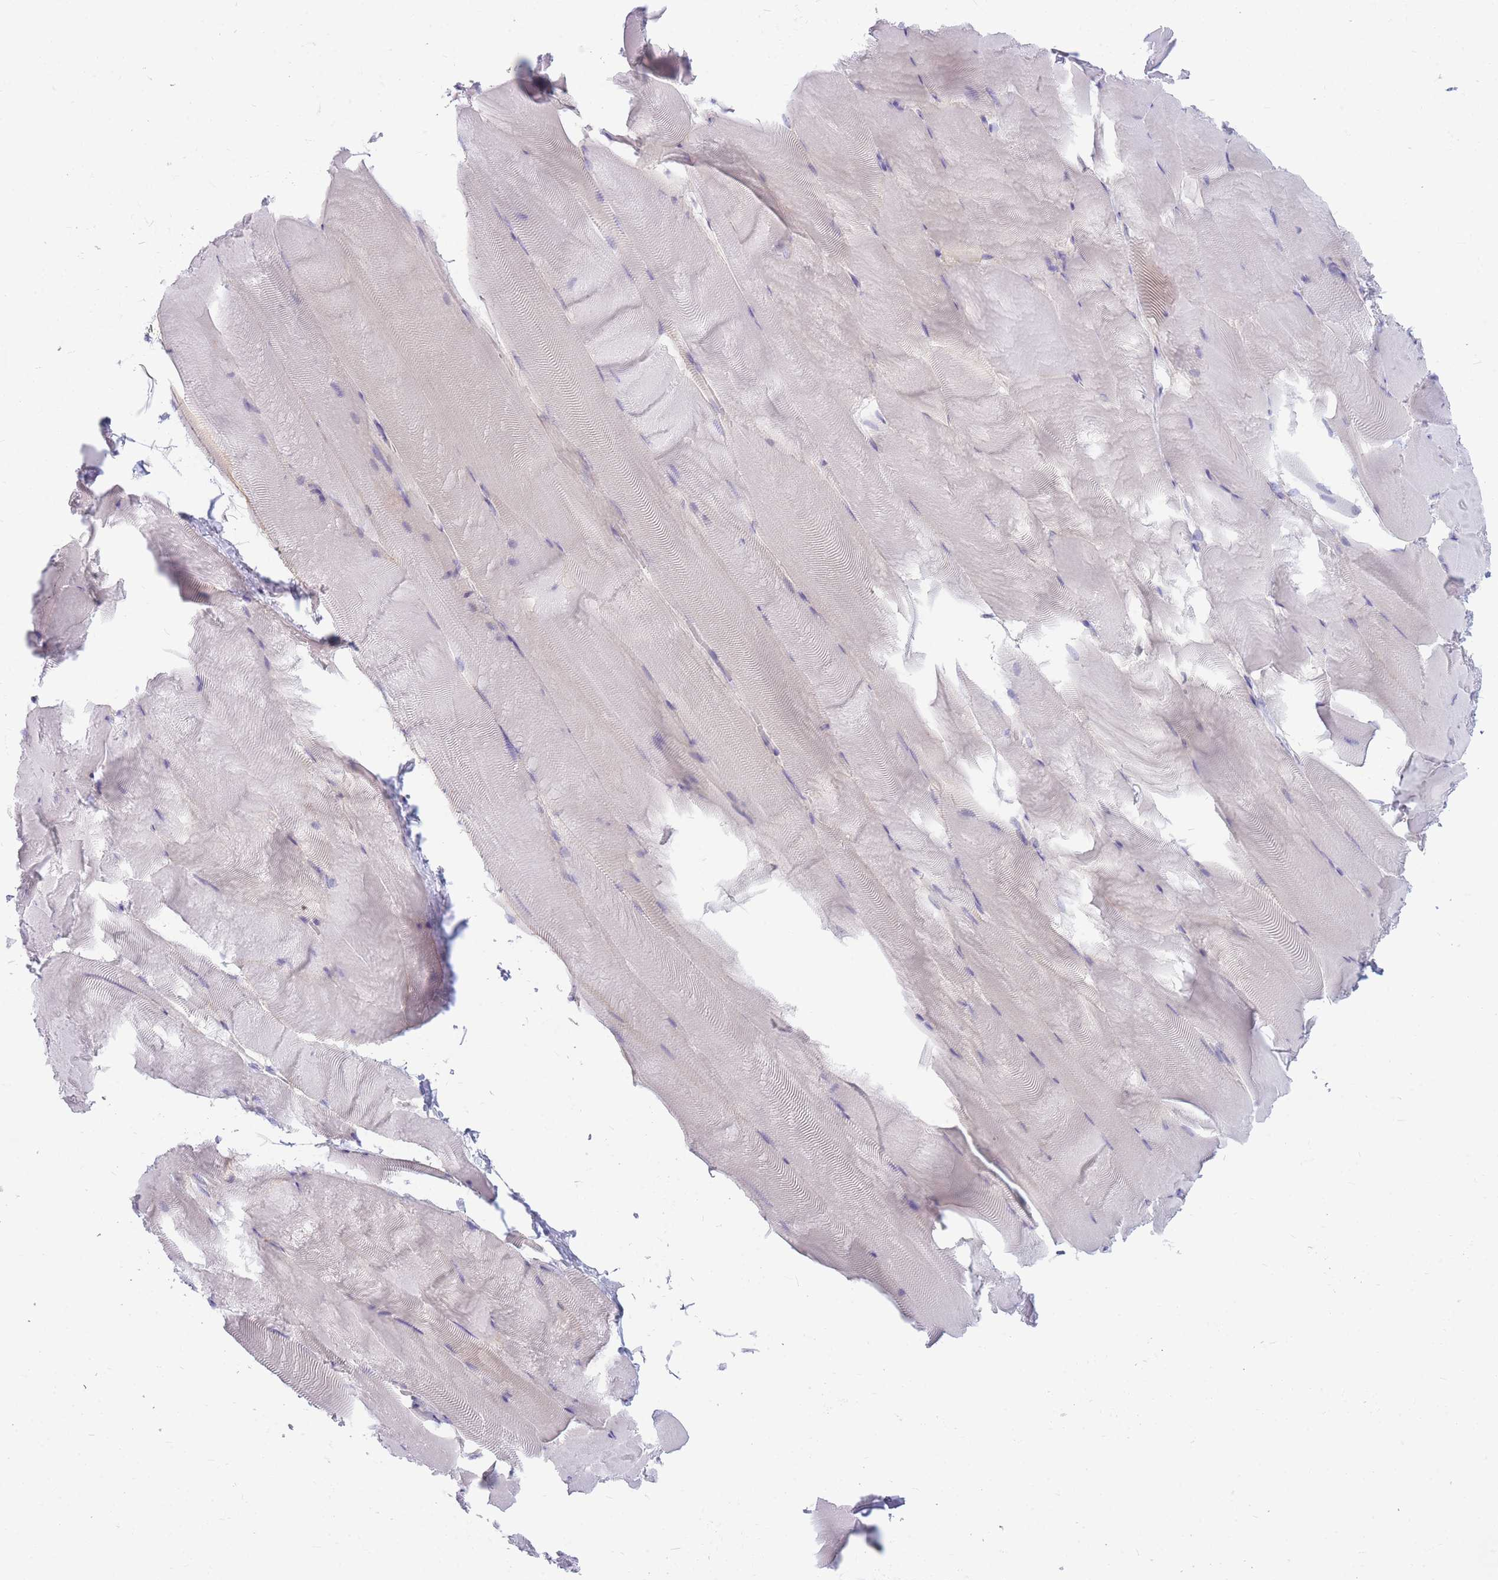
{"staining": {"intensity": "negative", "quantity": "none", "location": "none"}, "tissue": "skeletal muscle", "cell_type": "Myocytes", "image_type": "normal", "snomed": [{"axis": "morphology", "description": "Normal tissue, NOS"}, {"axis": "topography", "description": "Skeletal muscle"}], "caption": "DAB (3,3'-diaminobenzidine) immunohistochemical staining of unremarkable skeletal muscle shows no significant staining in myocytes. (DAB immunohistochemistry (IHC) visualized using brightfield microscopy, high magnification).", "gene": "MTSS2", "patient": {"sex": "female", "age": 64}}